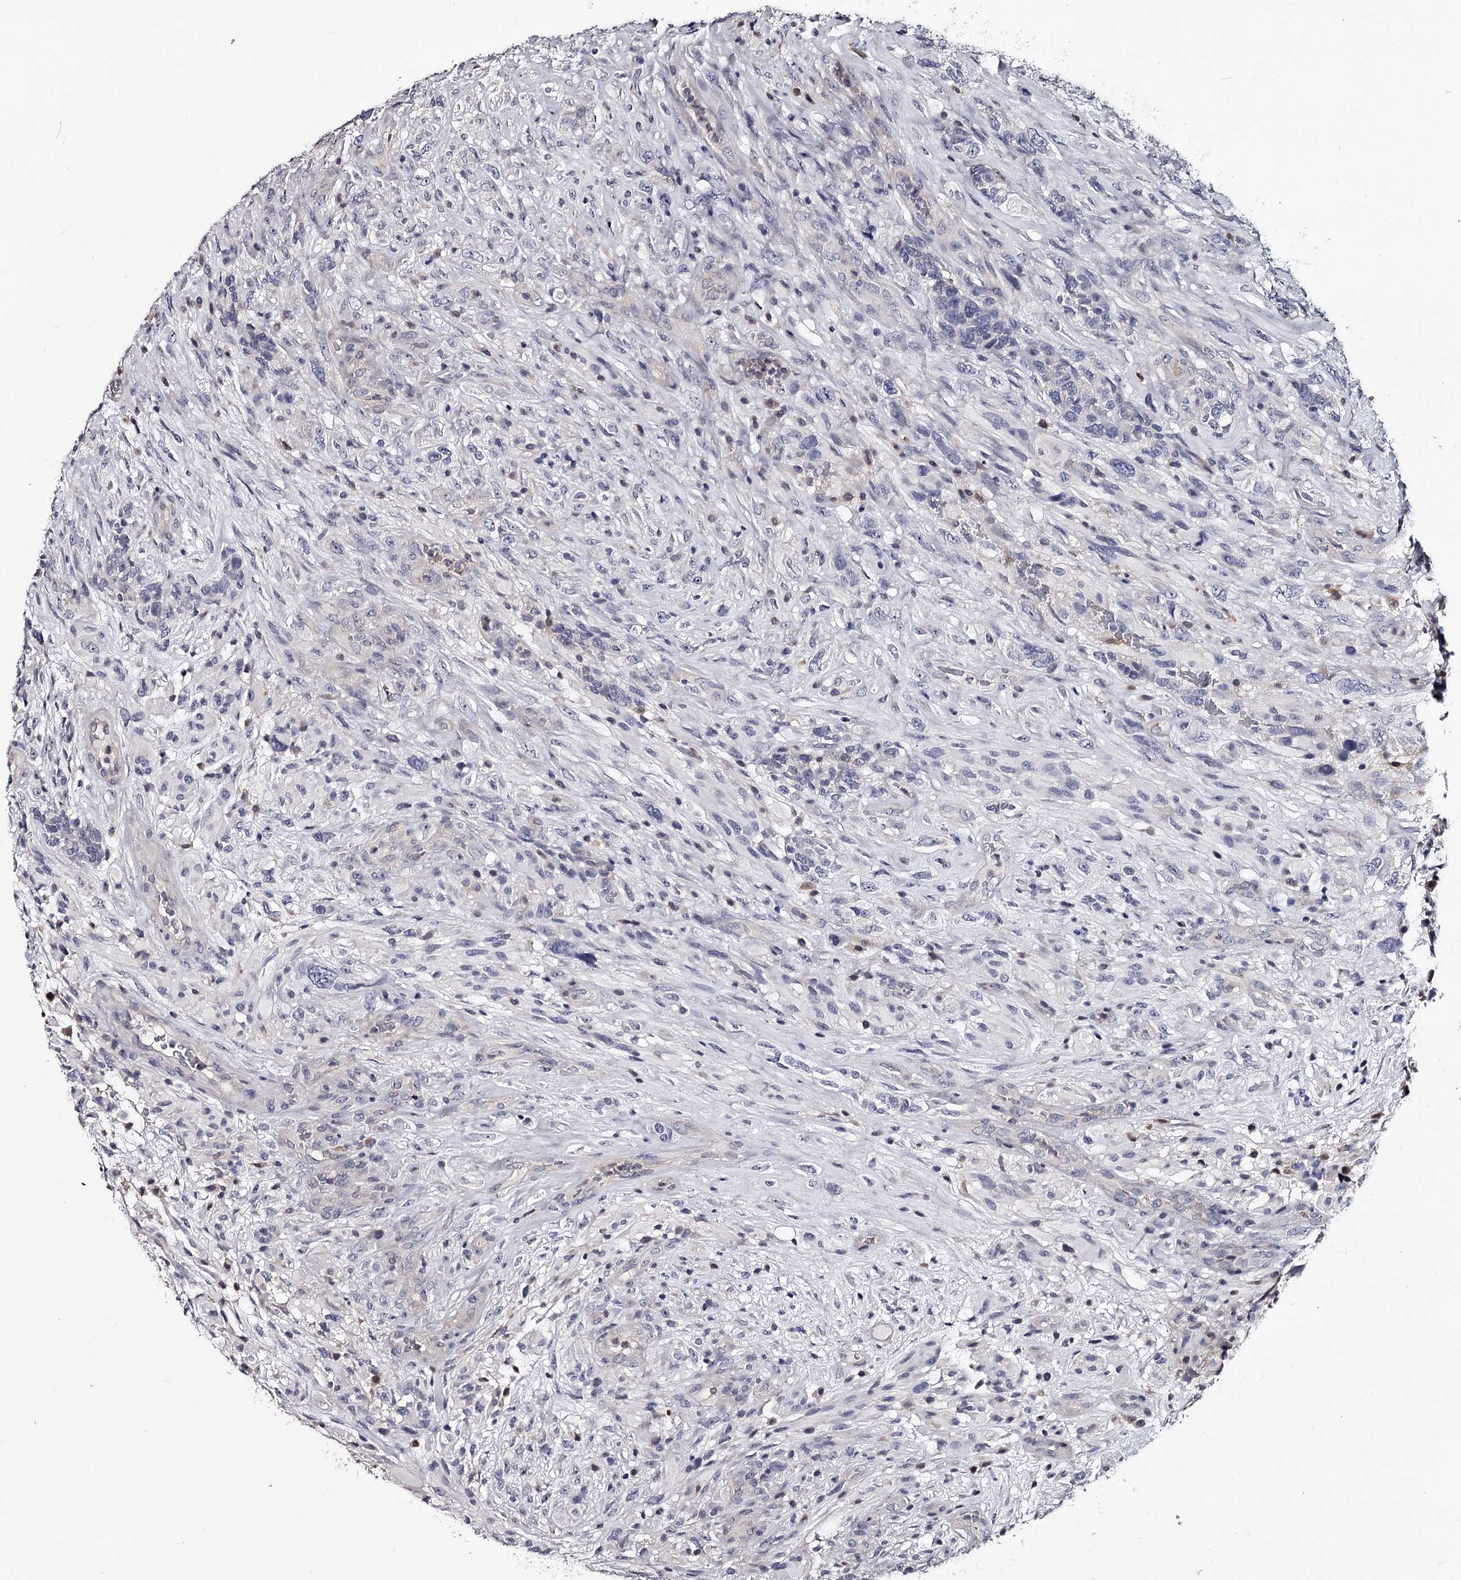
{"staining": {"intensity": "negative", "quantity": "none", "location": "none"}, "tissue": "glioma", "cell_type": "Tumor cells", "image_type": "cancer", "snomed": [{"axis": "morphology", "description": "Glioma, malignant, High grade"}, {"axis": "topography", "description": "Brain"}], "caption": "Immunohistochemical staining of malignant glioma (high-grade) shows no significant expression in tumor cells.", "gene": "GSTO1", "patient": {"sex": "male", "age": 61}}